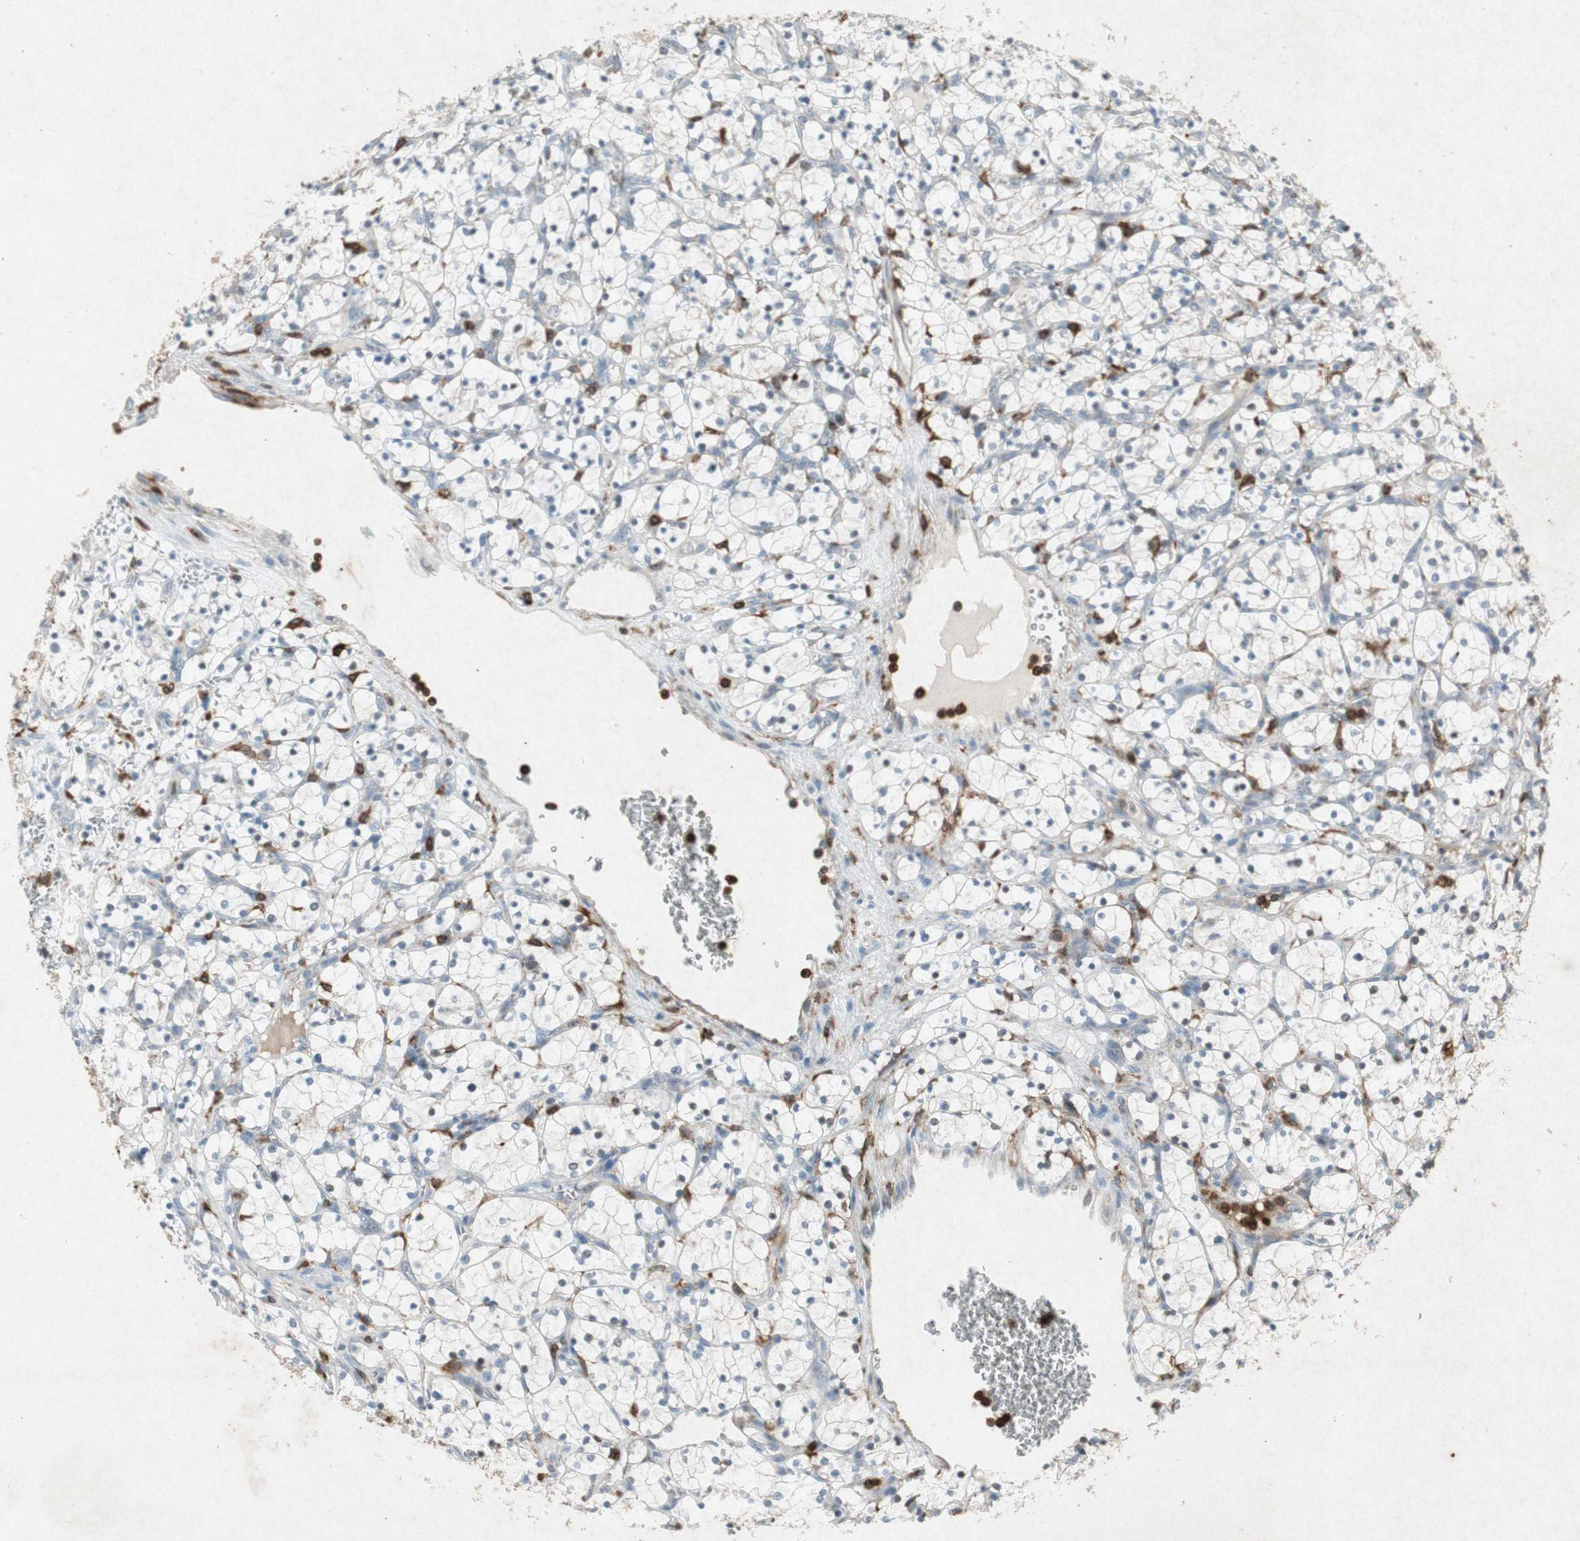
{"staining": {"intensity": "negative", "quantity": "none", "location": "none"}, "tissue": "renal cancer", "cell_type": "Tumor cells", "image_type": "cancer", "snomed": [{"axis": "morphology", "description": "Adenocarcinoma, NOS"}, {"axis": "topography", "description": "Kidney"}], "caption": "IHC histopathology image of neoplastic tissue: human renal cancer stained with DAB demonstrates no significant protein expression in tumor cells.", "gene": "TYROBP", "patient": {"sex": "female", "age": 69}}